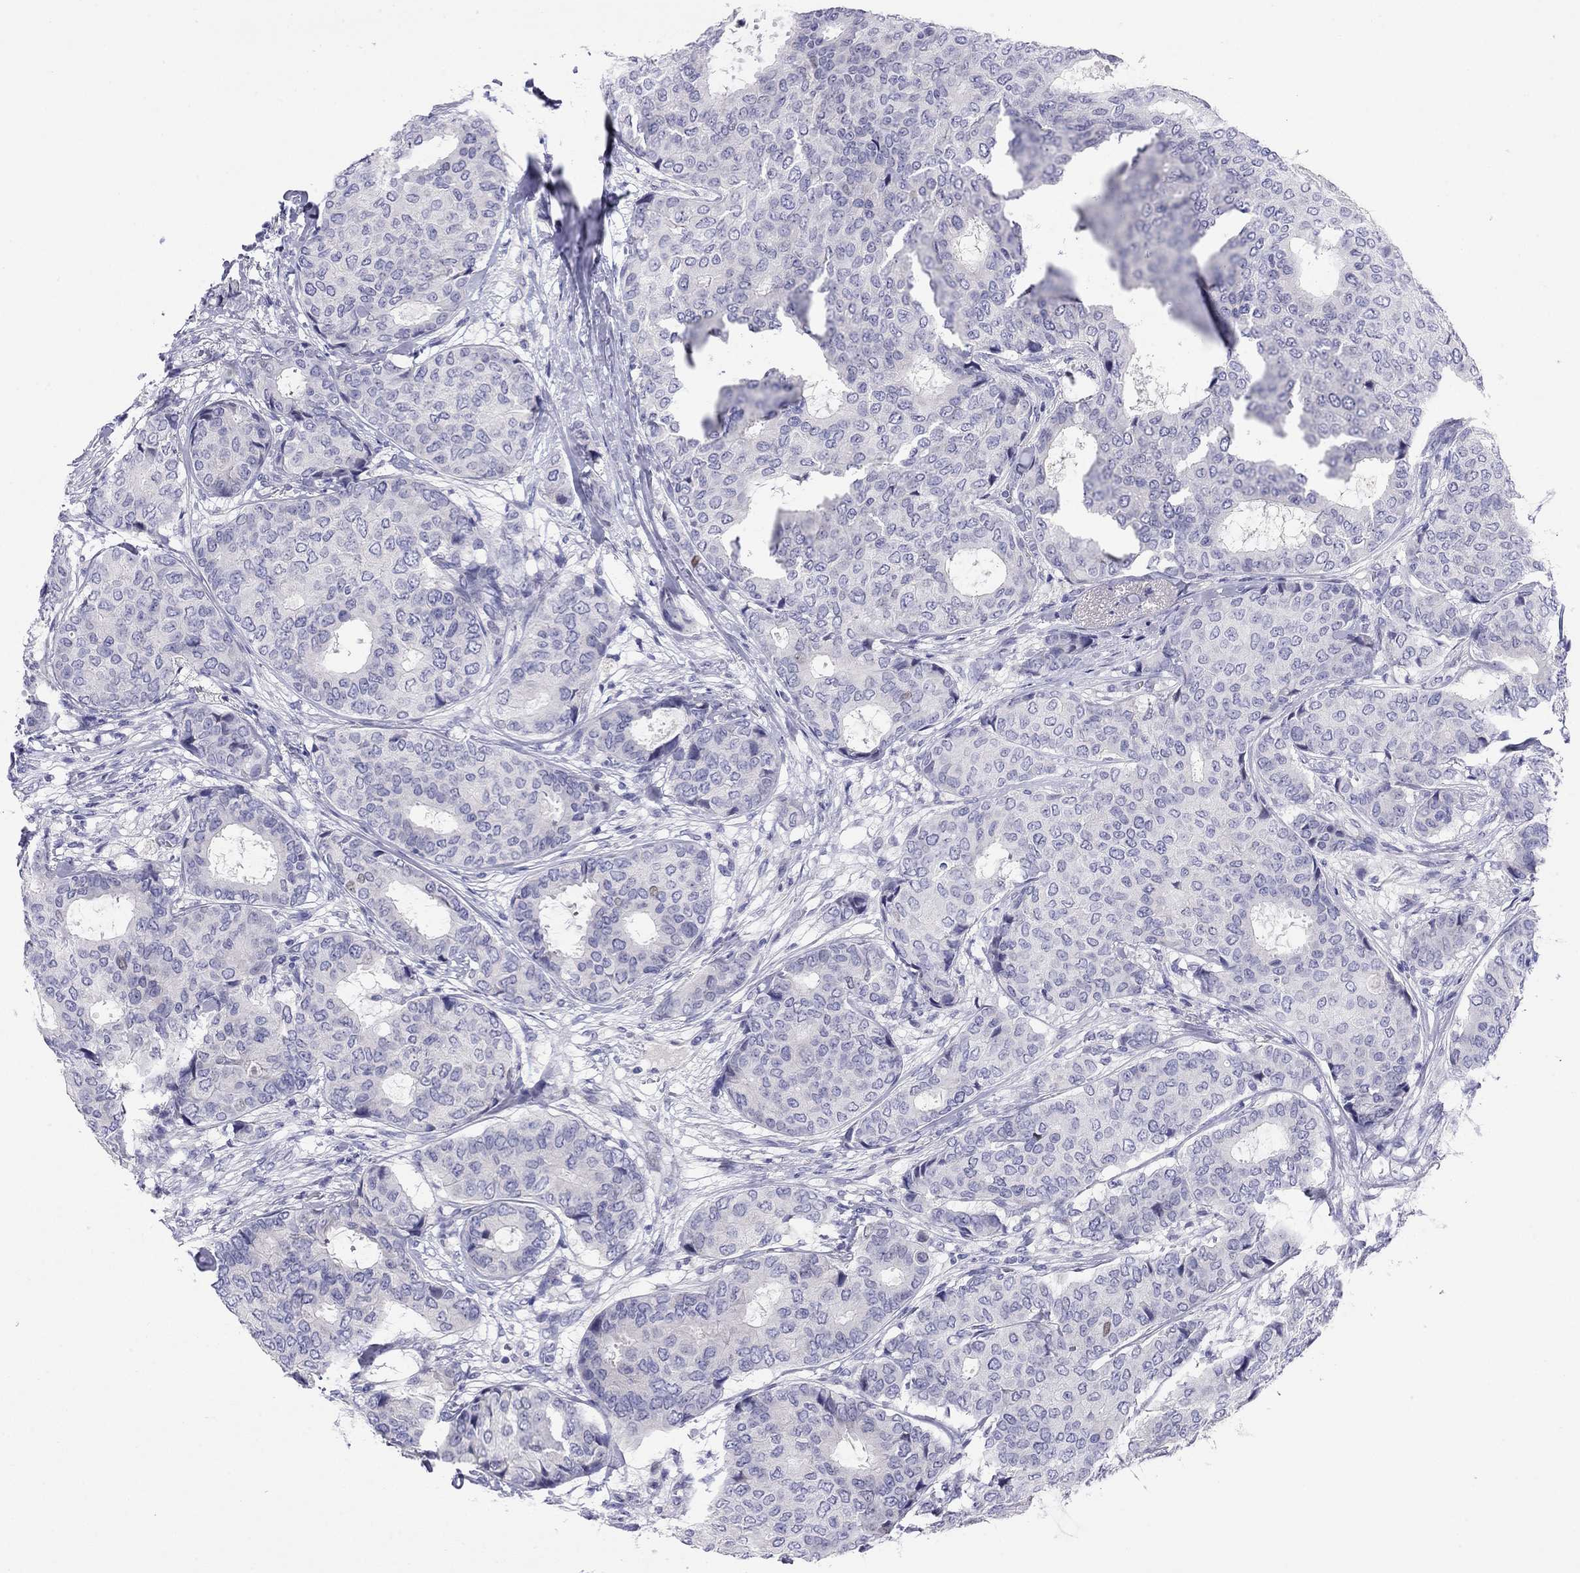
{"staining": {"intensity": "negative", "quantity": "none", "location": "none"}, "tissue": "breast cancer", "cell_type": "Tumor cells", "image_type": "cancer", "snomed": [{"axis": "morphology", "description": "Duct carcinoma"}, {"axis": "topography", "description": "Breast"}], "caption": "Human infiltrating ductal carcinoma (breast) stained for a protein using IHC demonstrates no staining in tumor cells.", "gene": "CMYA5", "patient": {"sex": "female", "age": 75}}